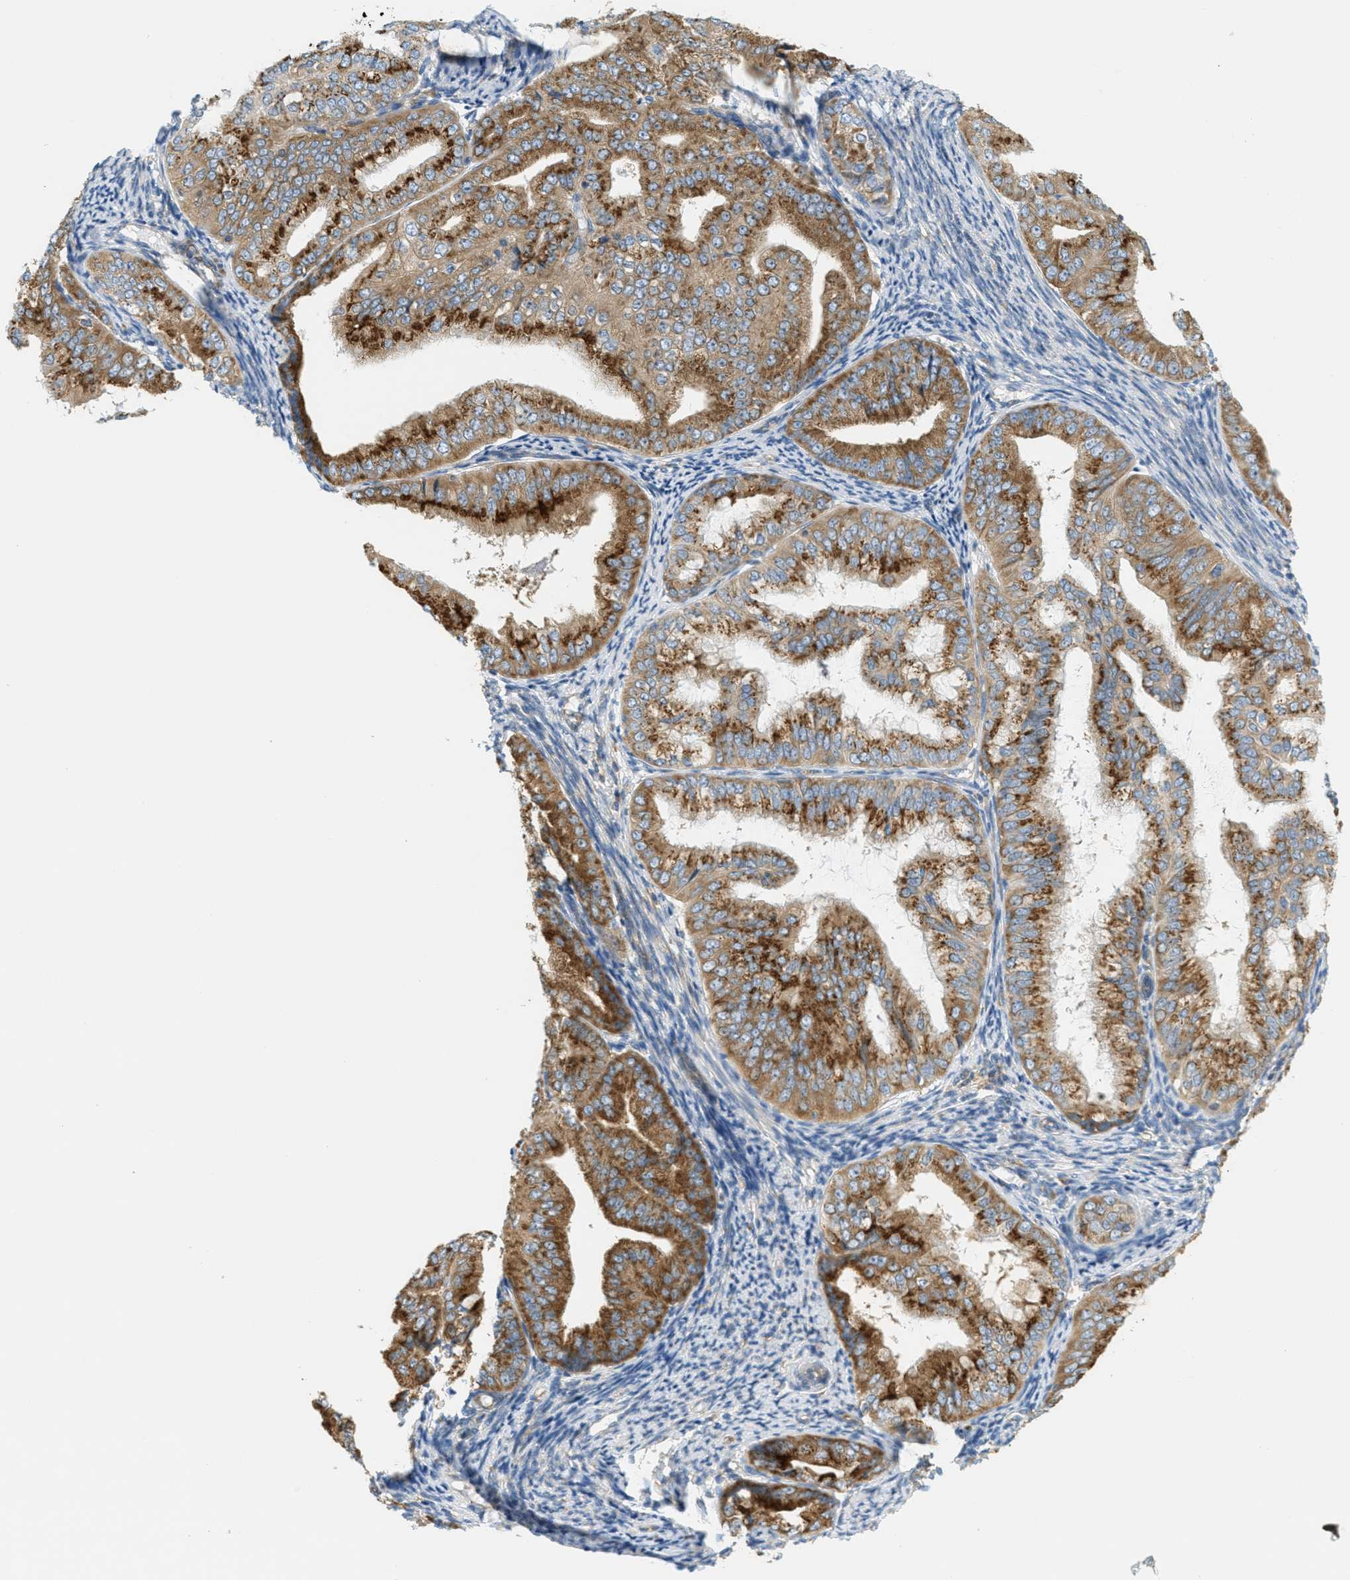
{"staining": {"intensity": "strong", "quantity": "25%-75%", "location": "cytoplasmic/membranous"}, "tissue": "endometrial cancer", "cell_type": "Tumor cells", "image_type": "cancer", "snomed": [{"axis": "morphology", "description": "Adenocarcinoma, NOS"}, {"axis": "topography", "description": "Endometrium"}], "caption": "Adenocarcinoma (endometrial) was stained to show a protein in brown. There is high levels of strong cytoplasmic/membranous staining in approximately 25%-75% of tumor cells. (DAB IHC, brown staining for protein, blue staining for nuclei).", "gene": "ABCF1", "patient": {"sex": "female", "age": 63}}